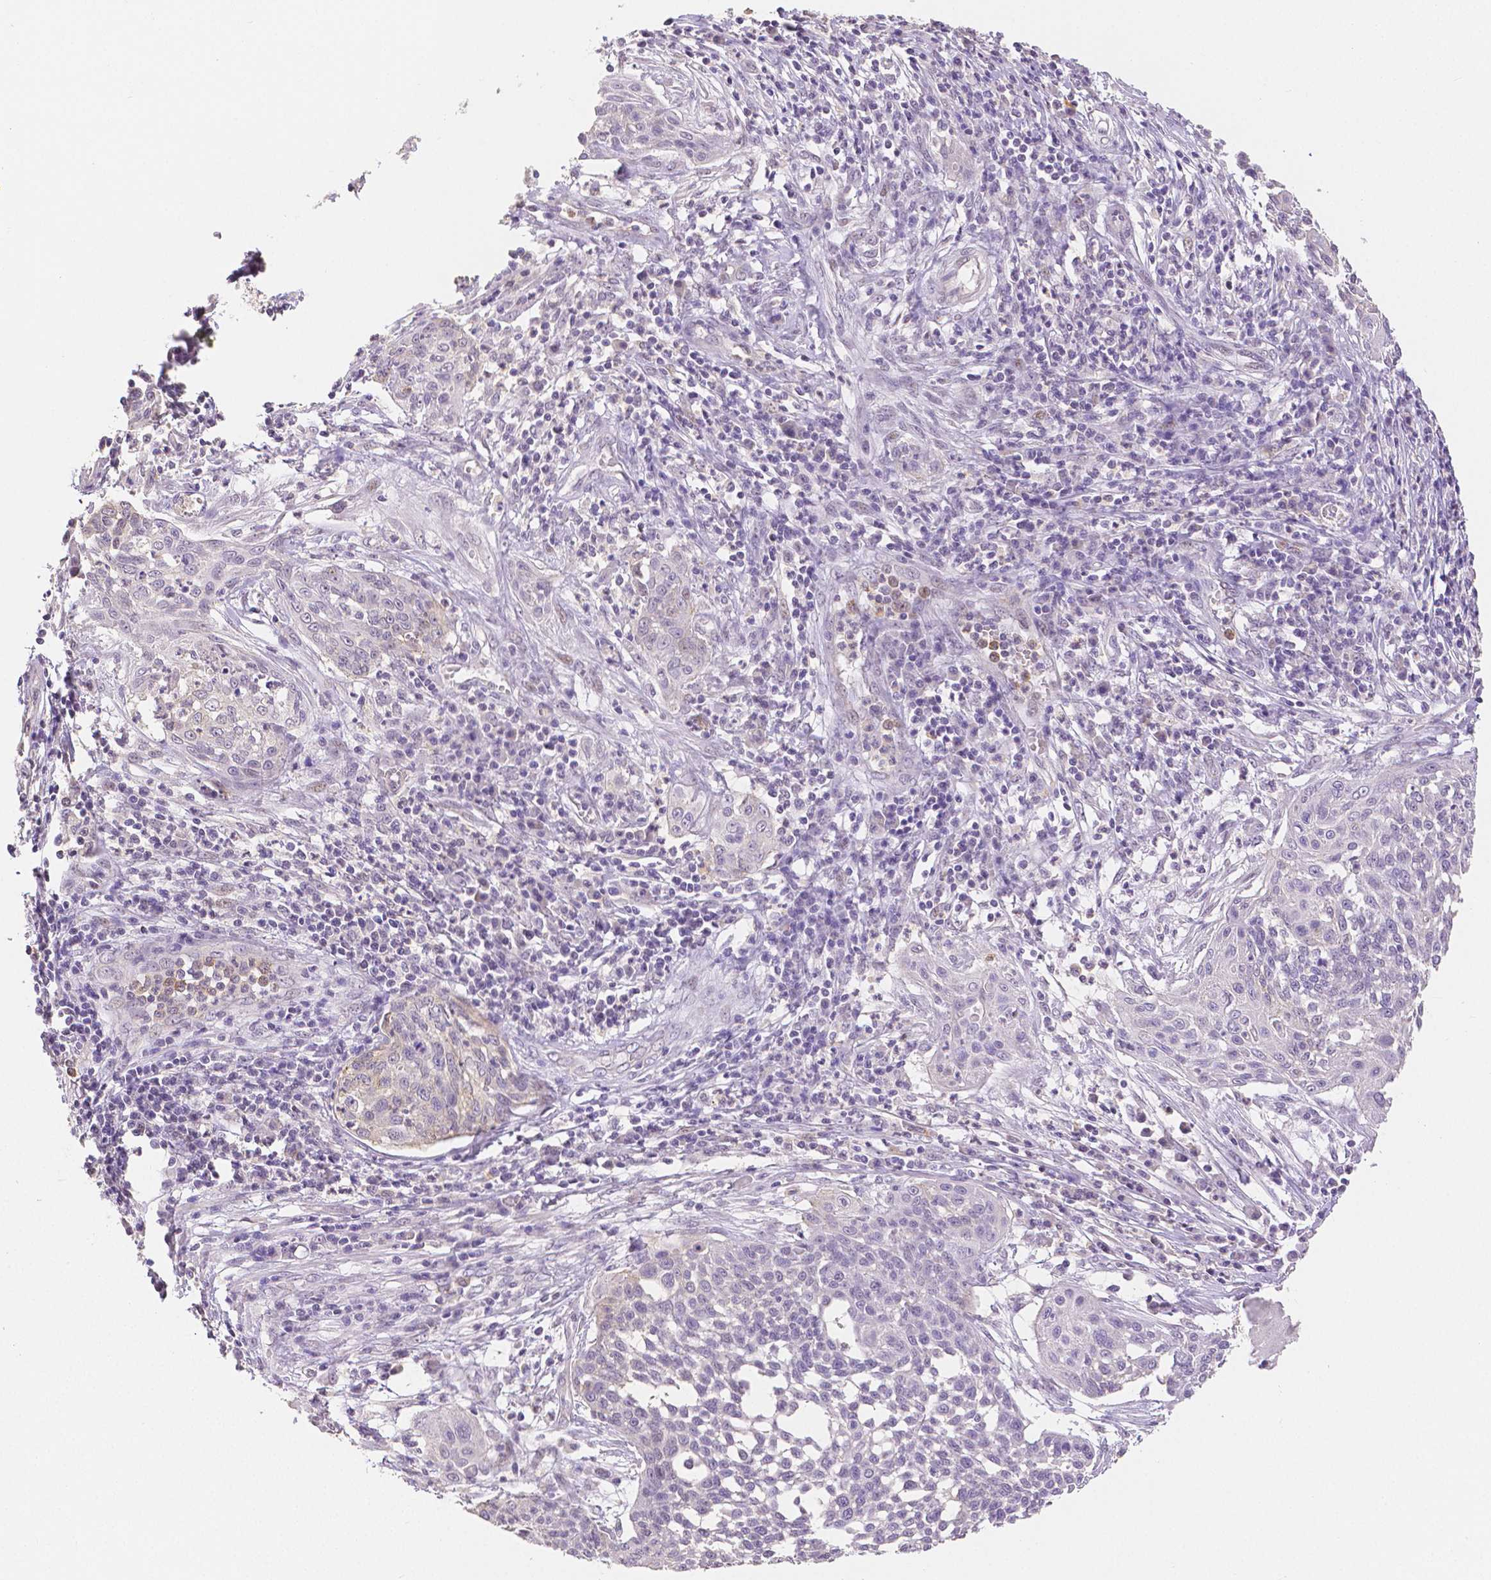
{"staining": {"intensity": "negative", "quantity": "none", "location": "none"}, "tissue": "cervical cancer", "cell_type": "Tumor cells", "image_type": "cancer", "snomed": [{"axis": "morphology", "description": "Squamous cell carcinoma, NOS"}, {"axis": "topography", "description": "Cervix"}], "caption": "Immunohistochemistry (IHC) photomicrograph of neoplastic tissue: human cervical cancer stained with DAB (3,3'-diaminobenzidine) demonstrates no significant protein positivity in tumor cells.", "gene": "OCLN", "patient": {"sex": "female", "age": 34}}